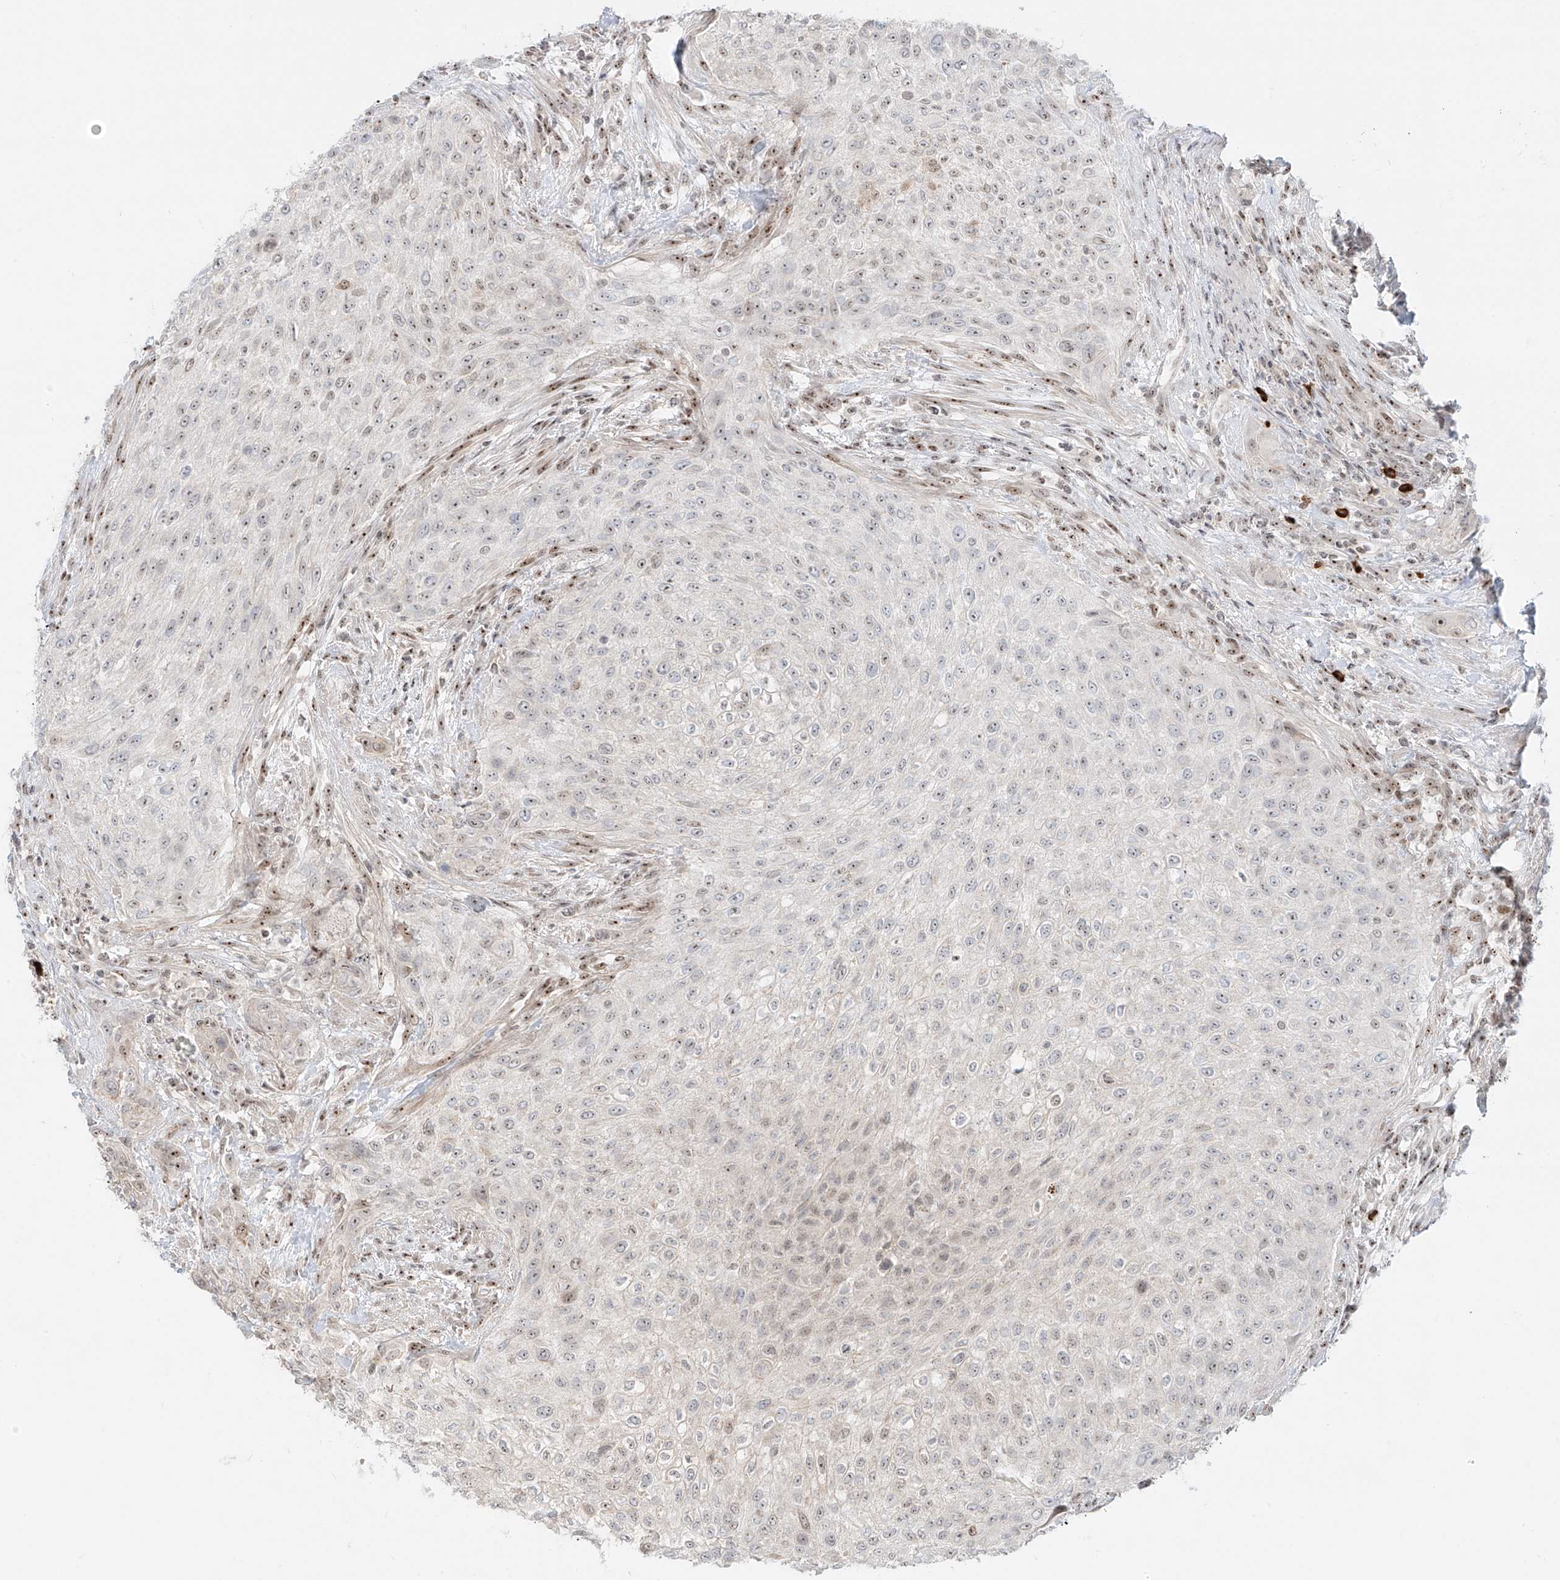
{"staining": {"intensity": "weak", "quantity": "<25%", "location": "cytoplasmic/membranous,nuclear"}, "tissue": "urothelial cancer", "cell_type": "Tumor cells", "image_type": "cancer", "snomed": [{"axis": "morphology", "description": "Urothelial carcinoma, High grade"}, {"axis": "topography", "description": "Urinary bladder"}], "caption": "Tumor cells show no significant protein staining in urothelial cancer.", "gene": "ZNF512", "patient": {"sex": "male", "age": 35}}